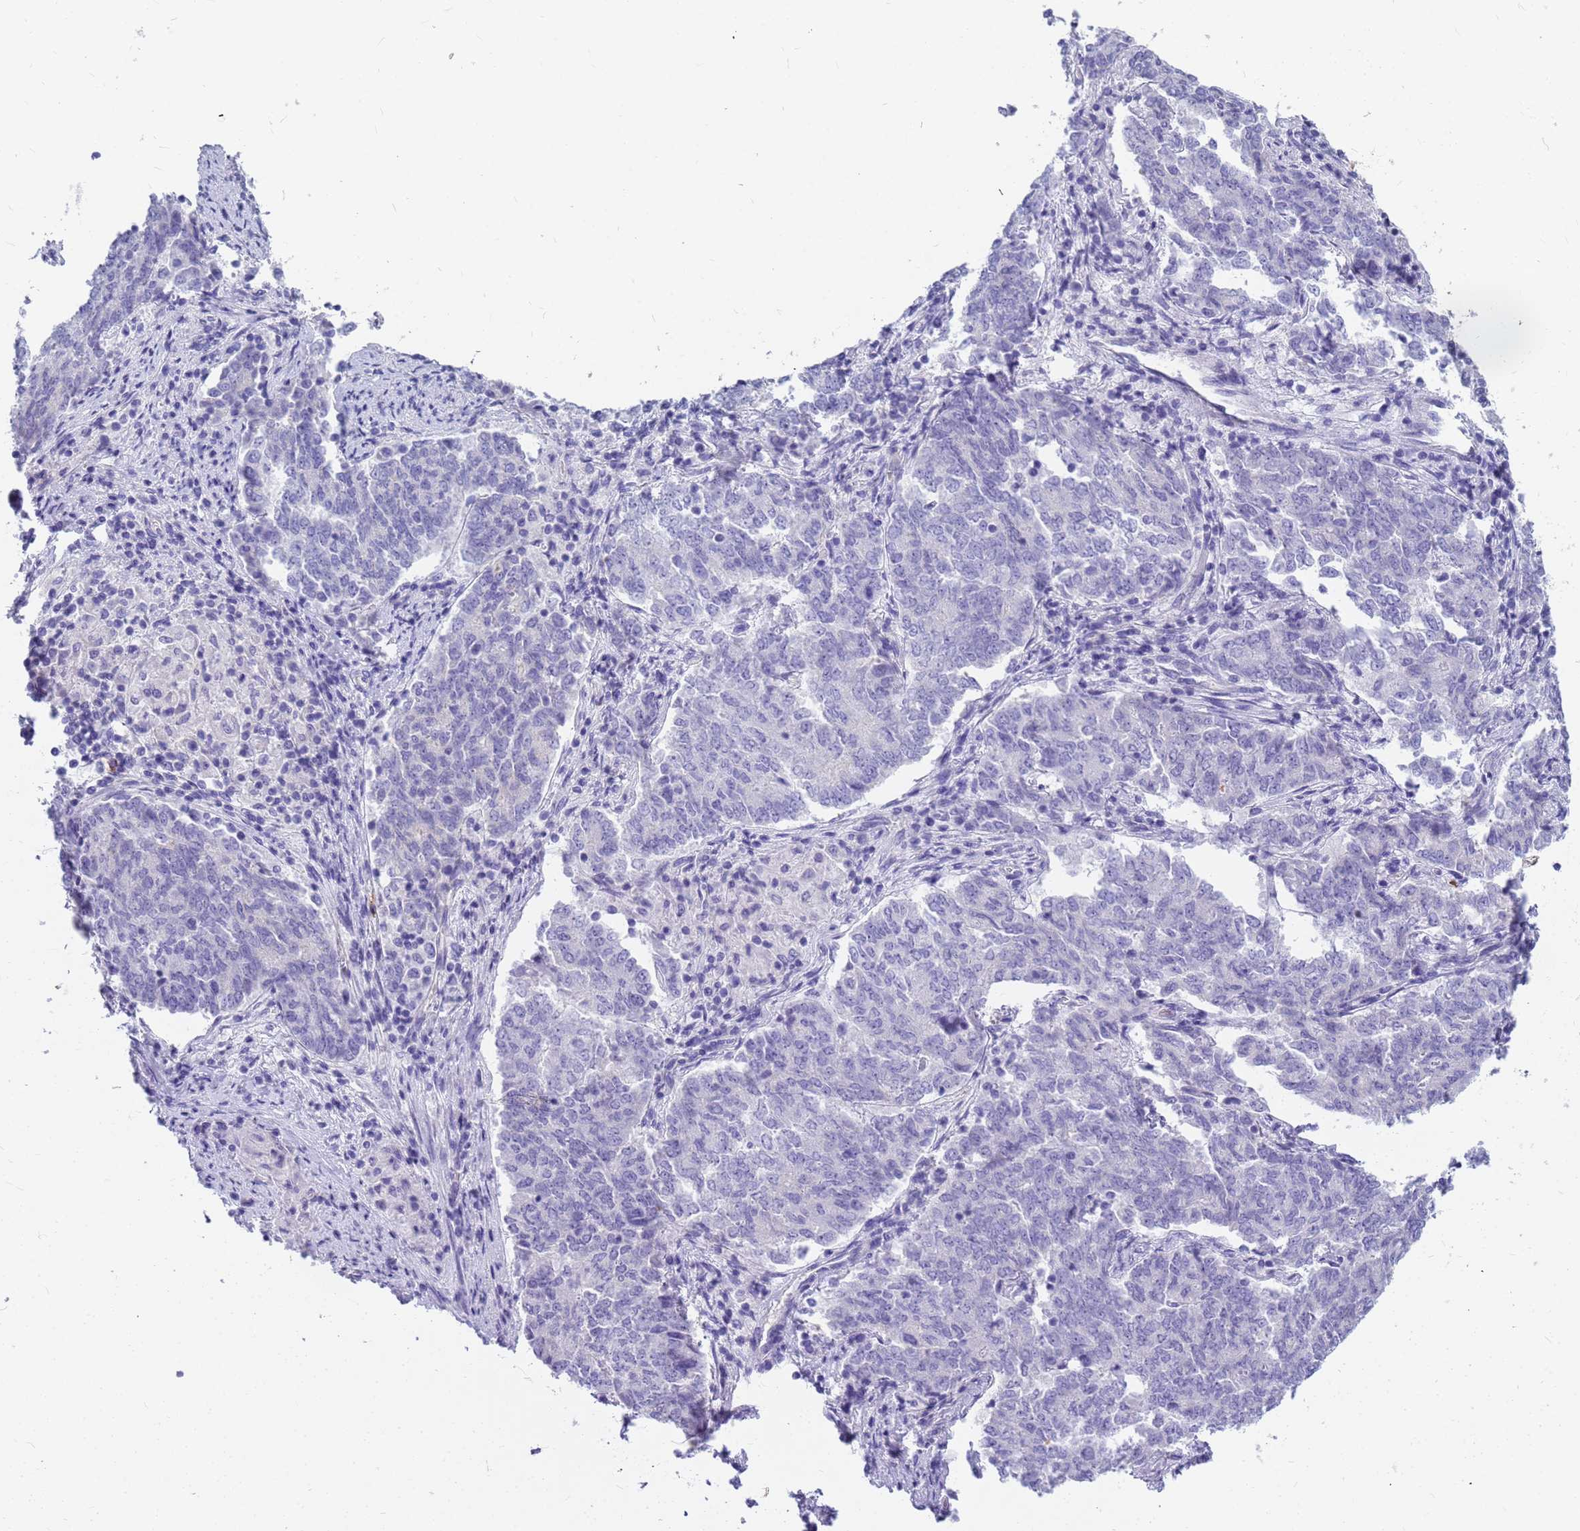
{"staining": {"intensity": "negative", "quantity": "none", "location": "none"}, "tissue": "endometrial cancer", "cell_type": "Tumor cells", "image_type": "cancer", "snomed": [{"axis": "morphology", "description": "Adenocarcinoma, NOS"}, {"axis": "topography", "description": "Endometrium"}], "caption": "Tumor cells are negative for brown protein staining in endometrial cancer.", "gene": "RNASE2", "patient": {"sex": "female", "age": 80}}